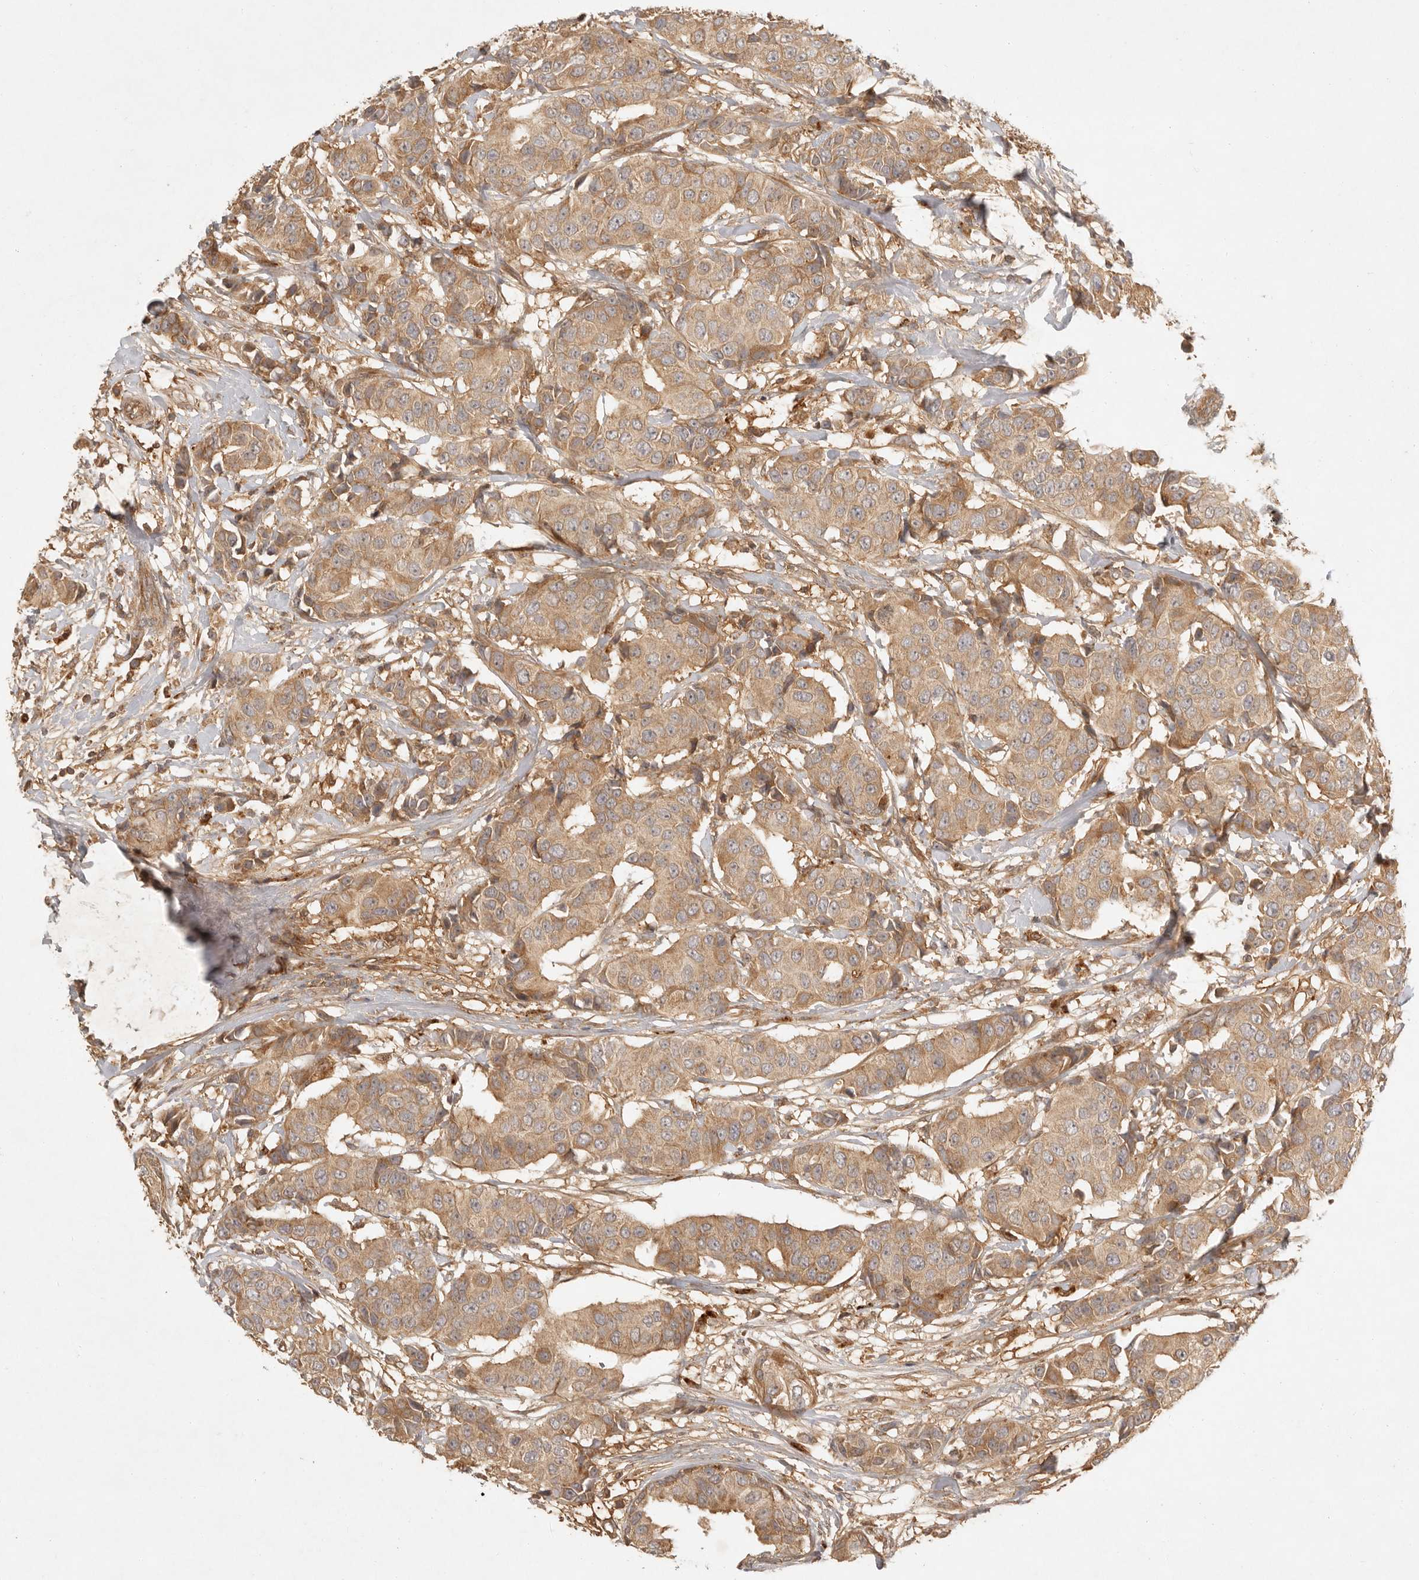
{"staining": {"intensity": "moderate", "quantity": ">75%", "location": "cytoplasmic/membranous"}, "tissue": "breast cancer", "cell_type": "Tumor cells", "image_type": "cancer", "snomed": [{"axis": "morphology", "description": "Normal tissue, NOS"}, {"axis": "morphology", "description": "Duct carcinoma"}, {"axis": "topography", "description": "Breast"}], "caption": "This image exhibits immunohistochemistry staining of breast cancer, with medium moderate cytoplasmic/membranous positivity in about >75% of tumor cells.", "gene": "ANKRD61", "patient": {"sex": "female", "age": 39}}